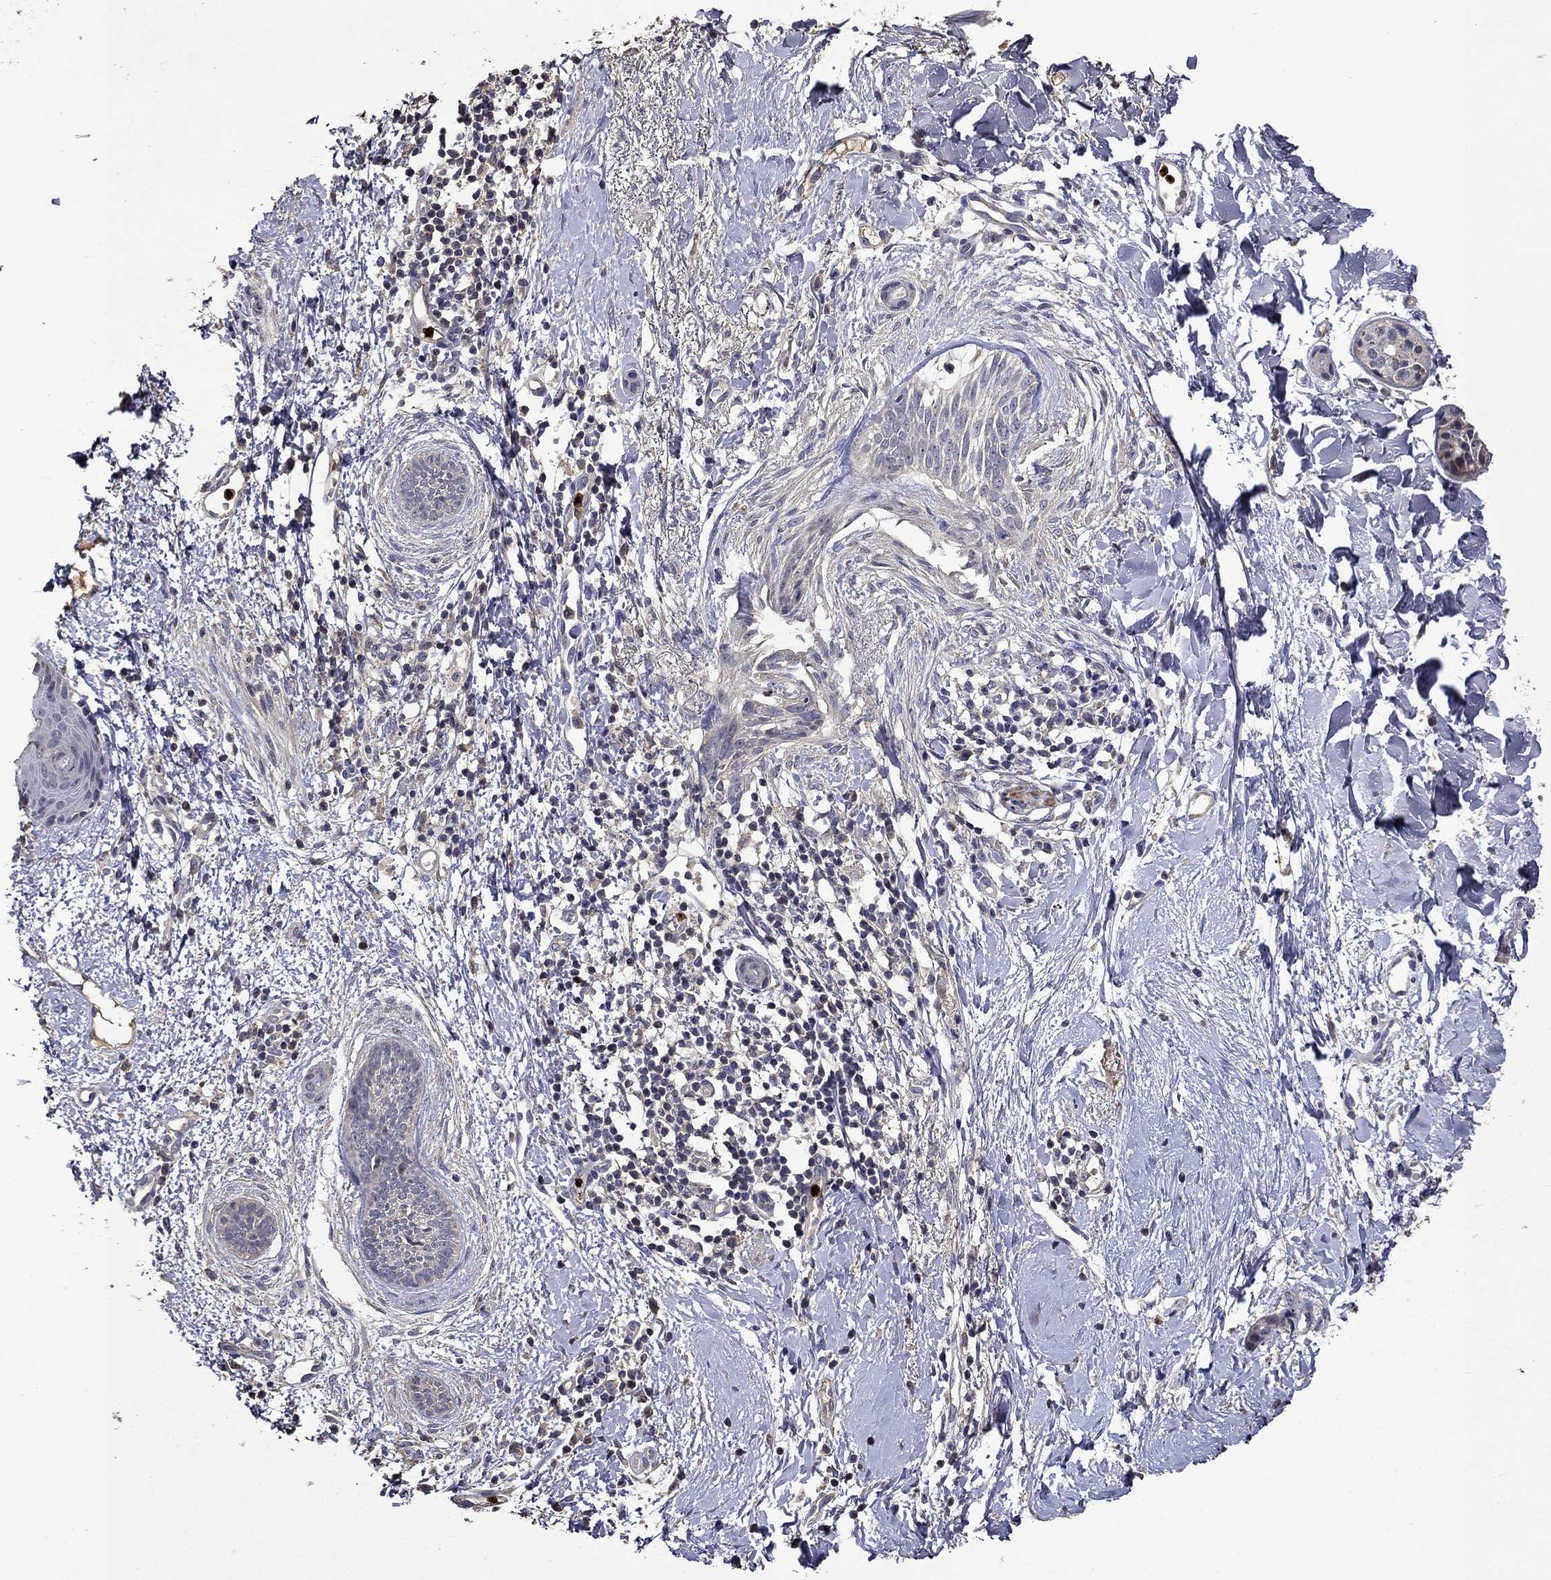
{"staining": {"intensity": "negative", "quantity": "none", "location": "none"}, "tissue": "skin cancer", "cell_type": "Tumor cells", "image_type": "cancer", "snomed": [{"axis": "morphology", "description": "Basal cell carcinoma"}, {"axis": "topography", "description": "Skin"}], "caption": "Immunohistochemistry histopathology image of human skin basal cell carcinoma stained for a protein (brown), which demonstrates no expression in tumor cells. (DAB (3,3'-diaminobenzidine) immunohistochemistry, high magnification).", "gene": "SATB1", "patient": {"sex": "female", "age": 65}}